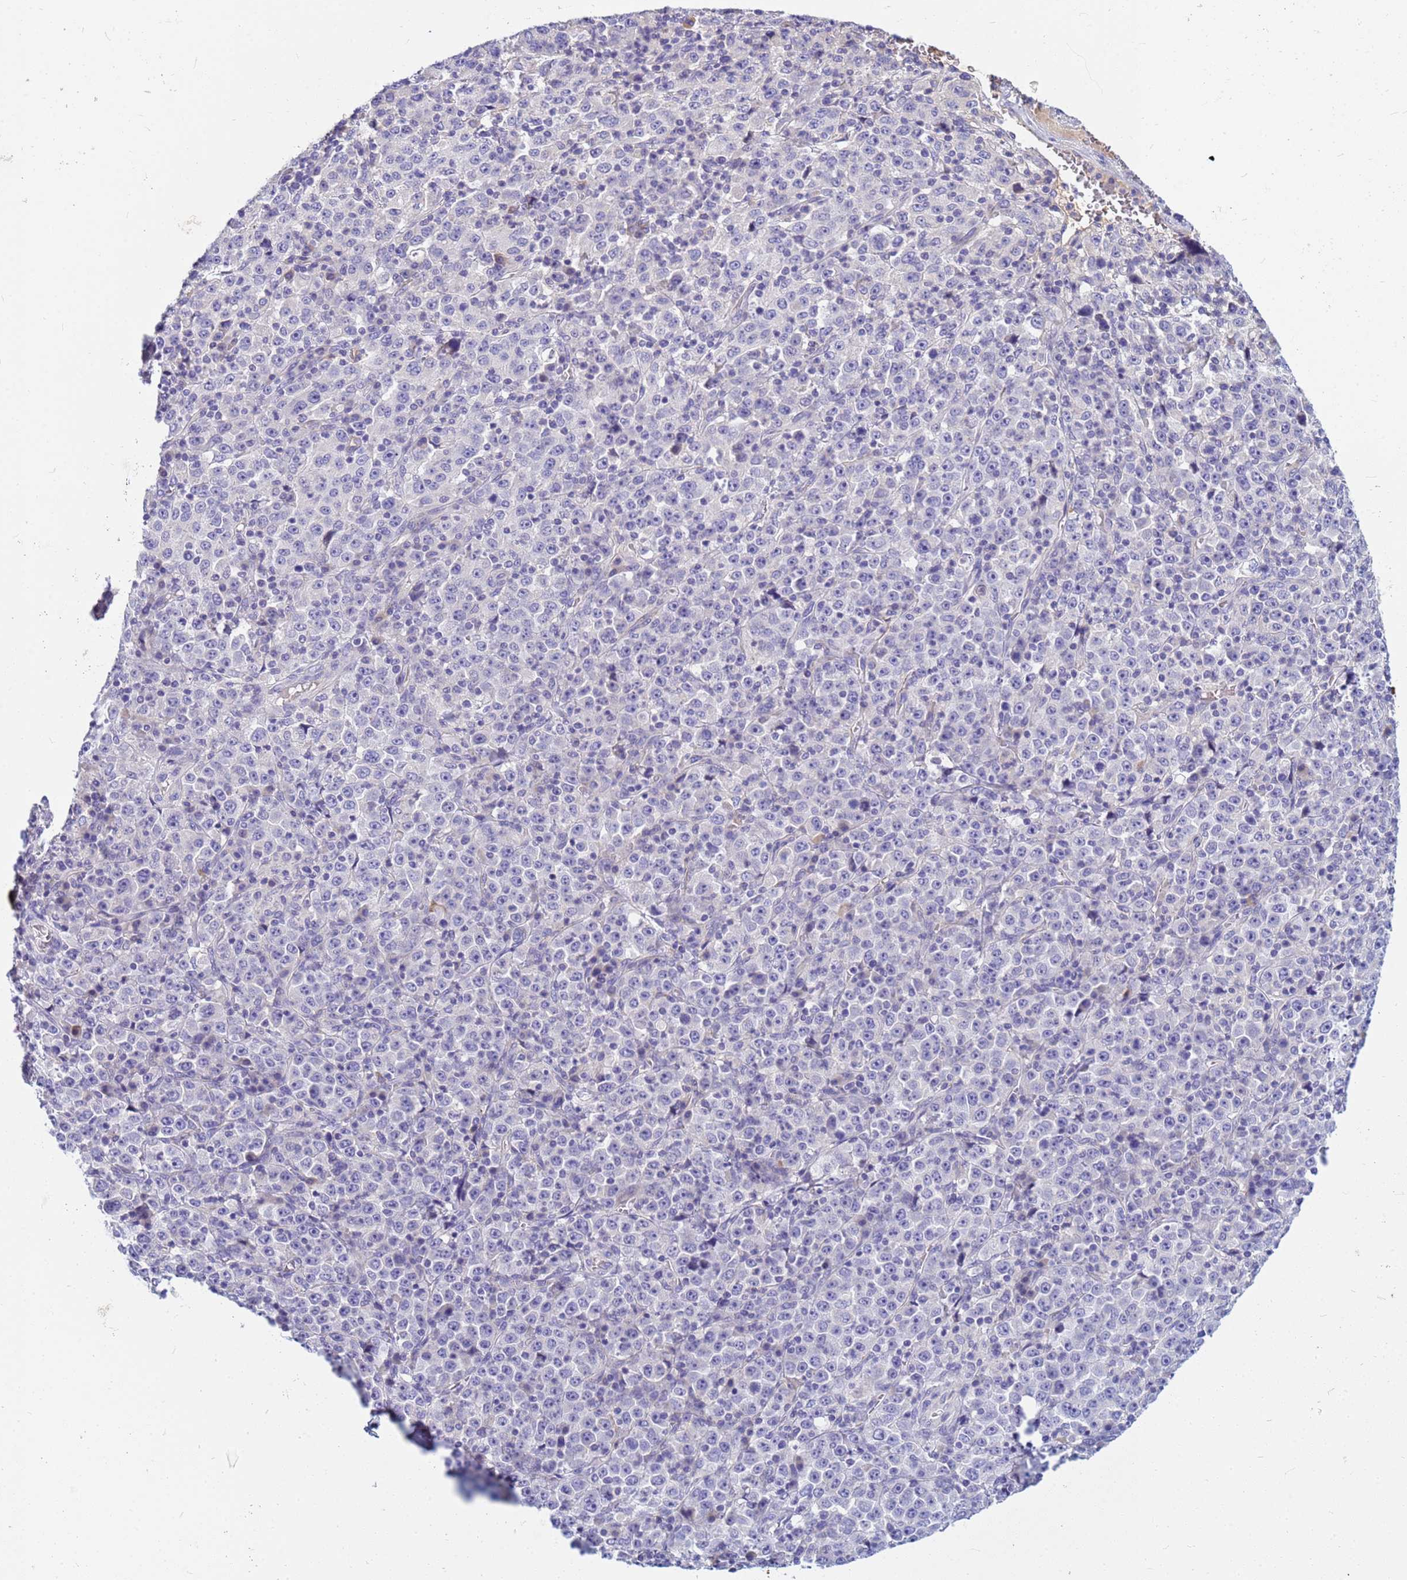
{"staining": {"intensity": "negative", "quantity": "none", "location": "none"}, "tissue": "stomach cancer", "cell_type": "Tumor cells", "image_type": "cancer", "snomed": [{"axis": "morphology", "description": "Normal tissue, NOS"}, {"axis": "morphology", "description": "Adenocarcinoma, NOS"}, {"axis": "topography", "description": "Stomach, upper"}, {"axis": "topography", "description": "Stomach"}], "caption": "Tumor cells are negative for brown protein staining in adenocarcinoma (stomach).", "gene": "DPRX", "patient": {"sex": "male", "age": 59}}